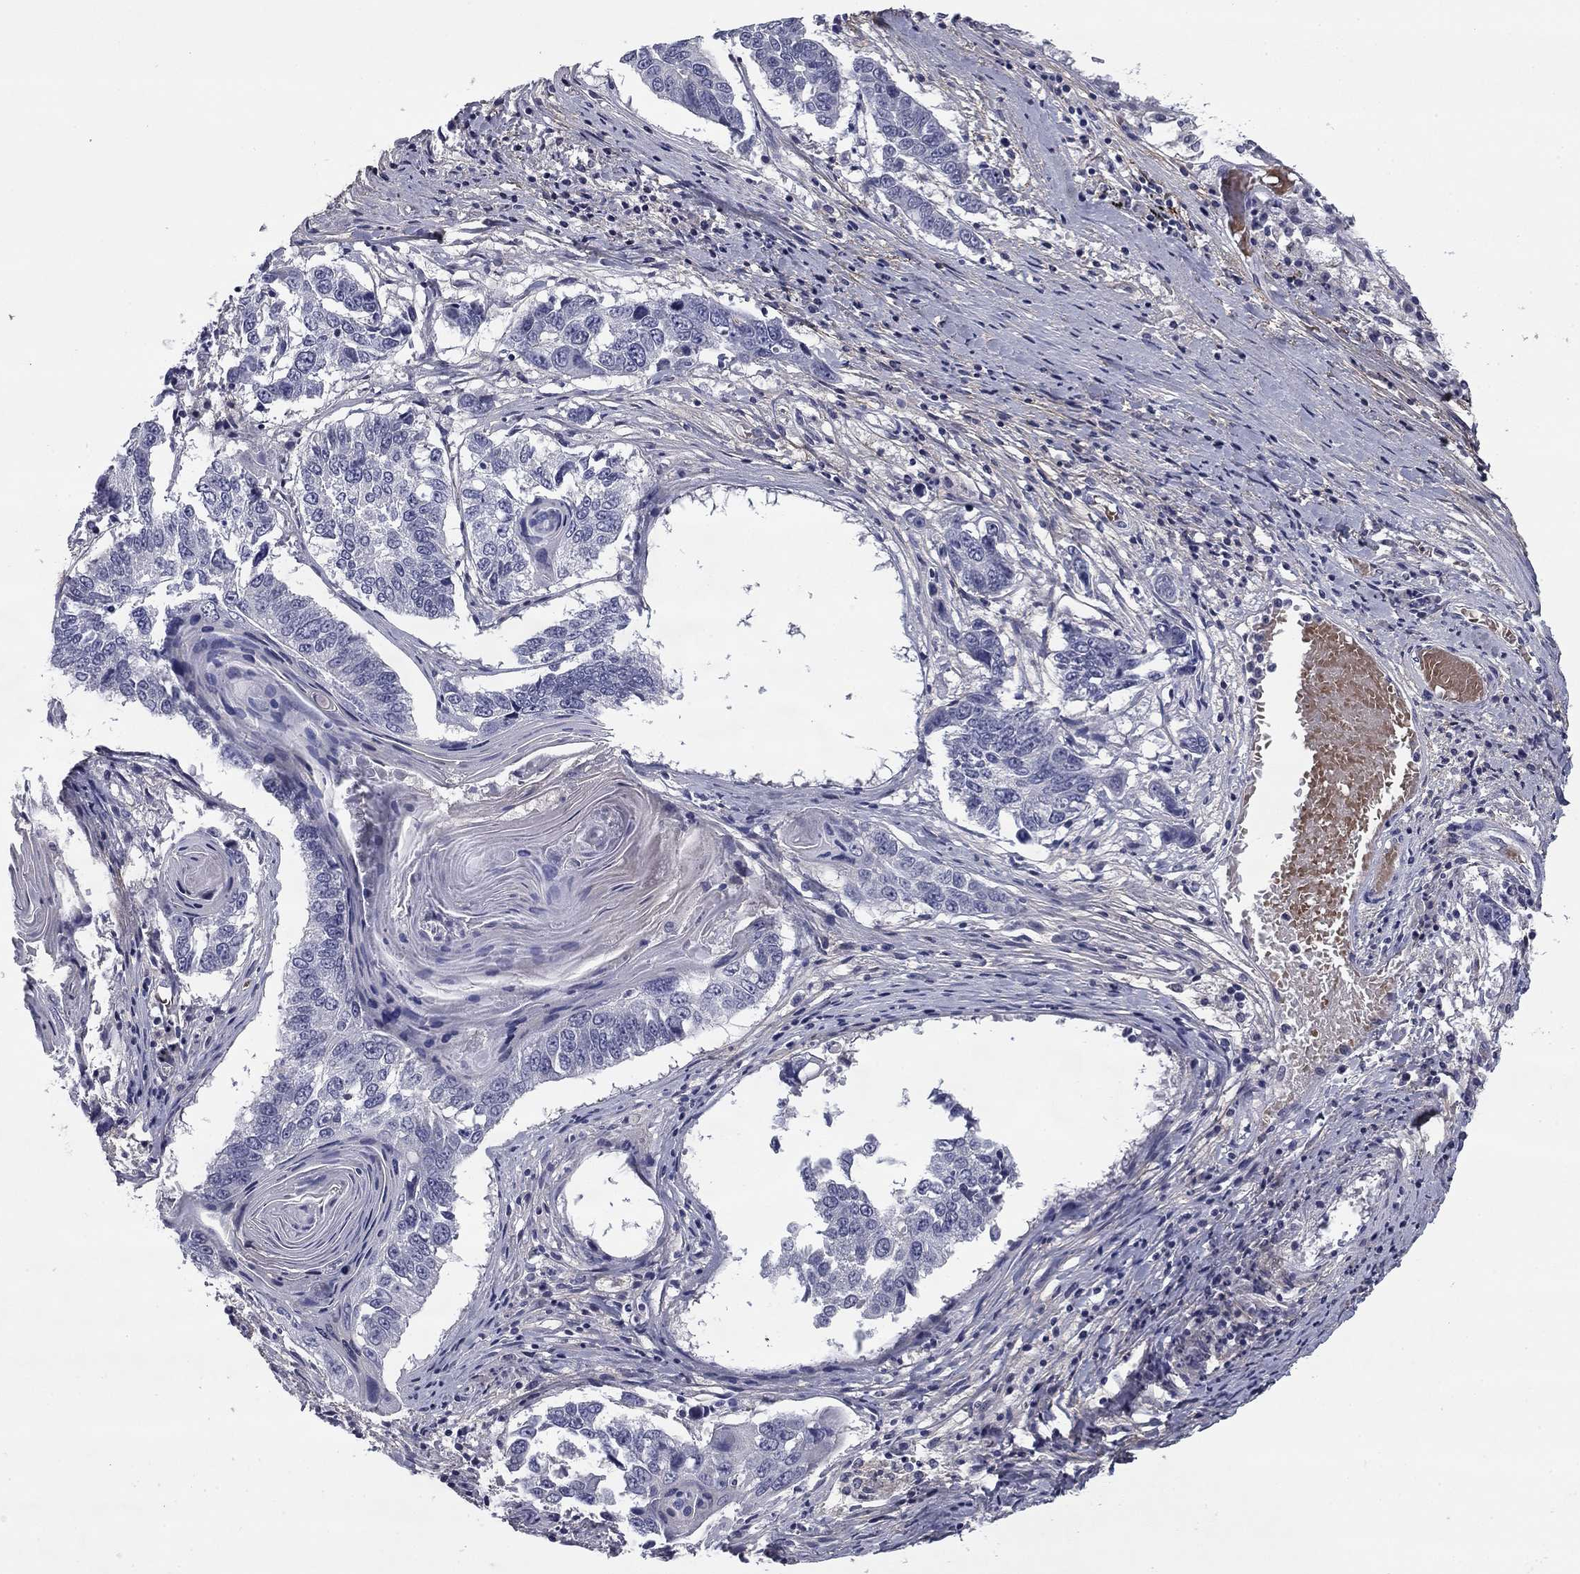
{"staining": {"intensity": "negative", "quantity": "none", "location": "none"}, "tissue": "lung cancer", "cell_type": "Tumor cells", "image_type": "cancer", "snomed": [{"axis": "morphology", "description": "Squamous cell carcinoma, NOS"}, {"axis": "topography", "description": "Lung"}], "caption": "High magnification brightfield microscopy of lung cancer (squamous cell carcinoma) stained with DAB (3,3'-diaminobenzidine) (brown) and counterstained with hematoxylin (blue): tumor cells show no significant staining.", "gene": "REXO5", "patient": {"sex": "male", "age": 73}}